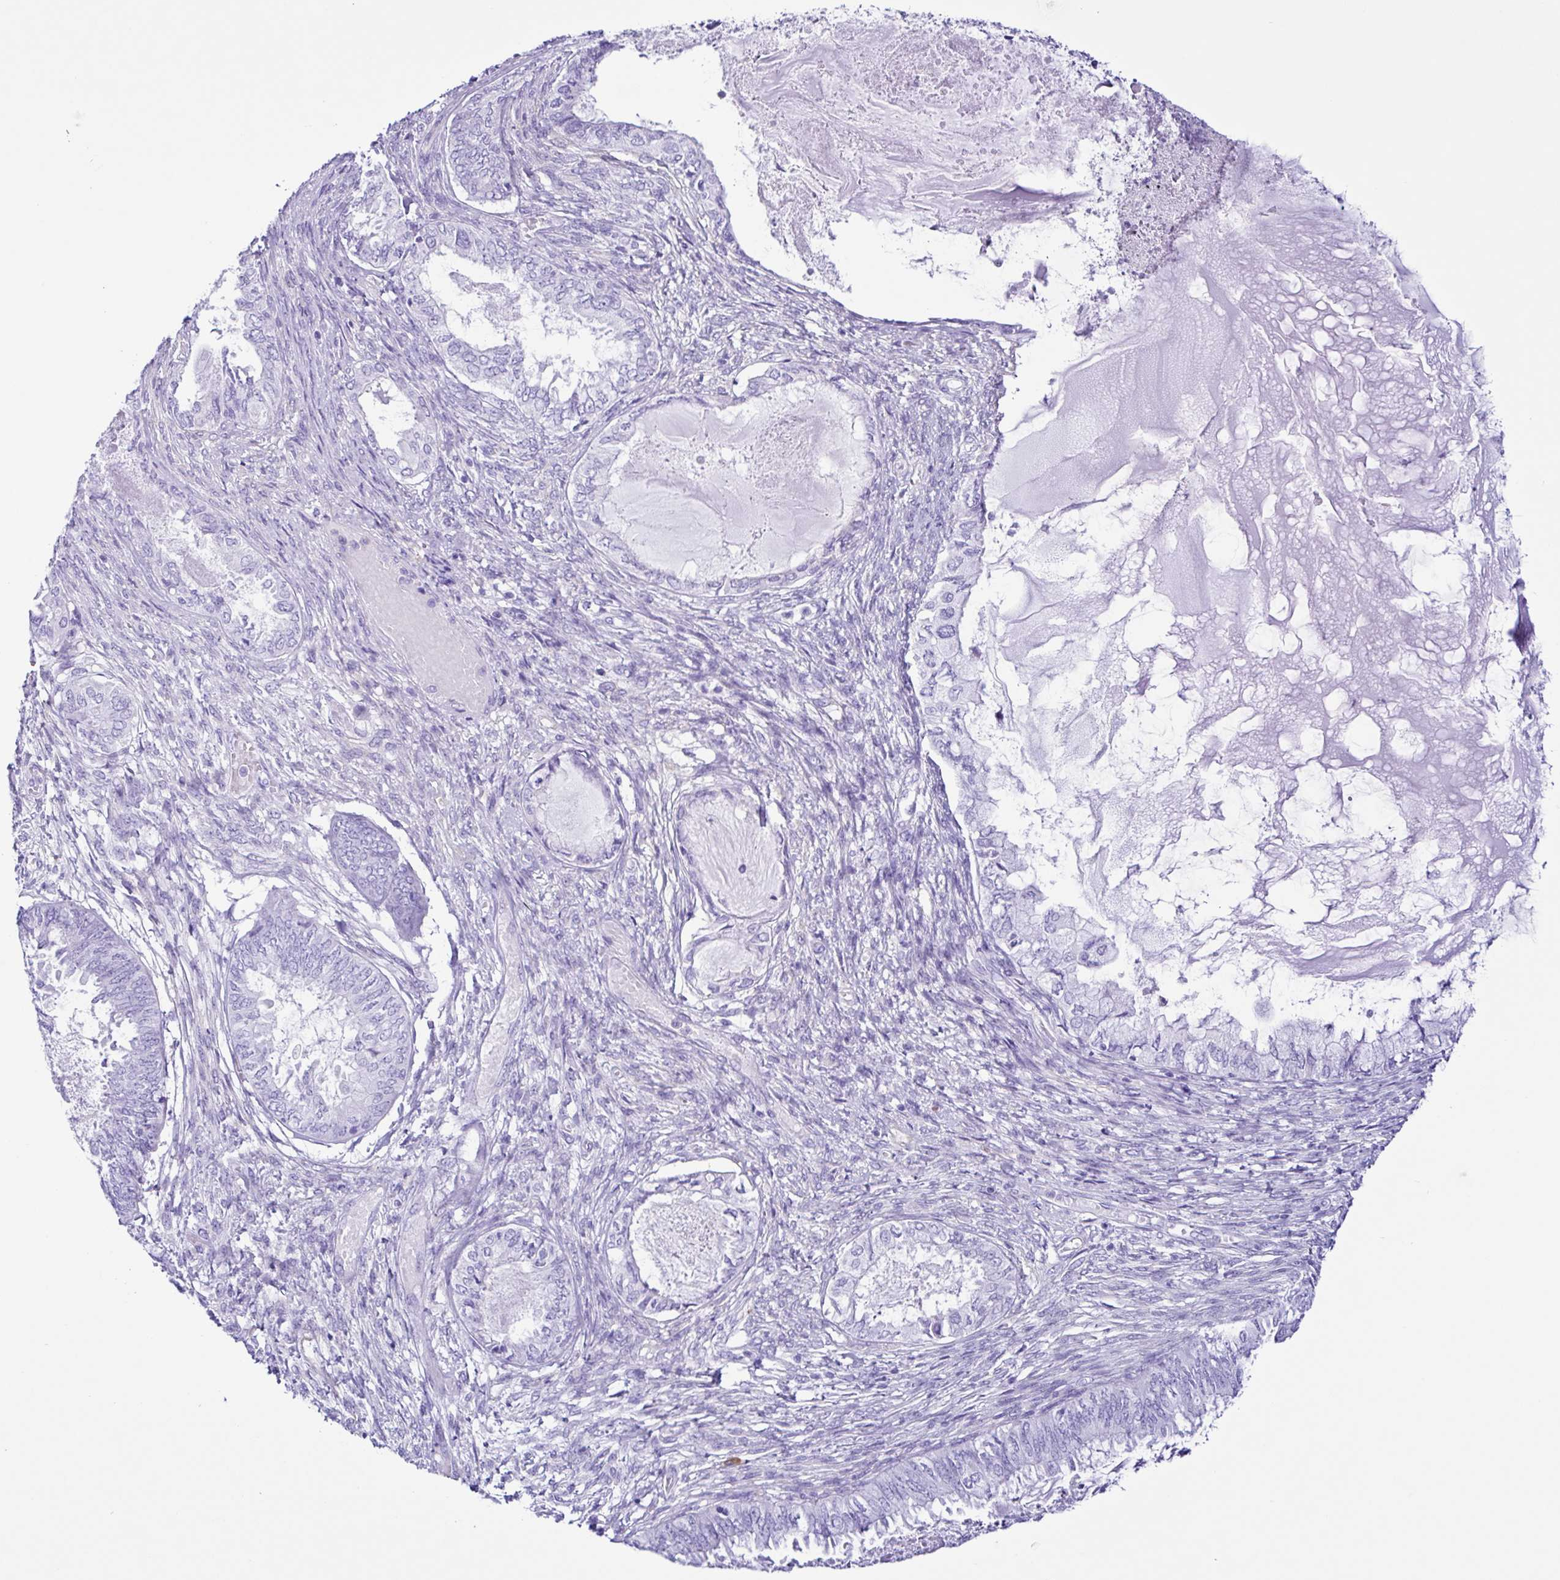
{"staining": {"intensity": "negative", "quantity": "none", "location": "none"}, "tissue": "ovarian cancer", "cell_type": "Tumor cells", "image_type": "cancer", "snomed": [{"axis": "morphology", "description": "Carcinoma, endometroid"}, {"axis": "topography", "description": "Ovary"}], "caption": "Tumor cells are negative for protein expression in human ovarian endometroid carcinoma.", "gene": "PIGF", "patient": {"sex": "female", "age": 70}}